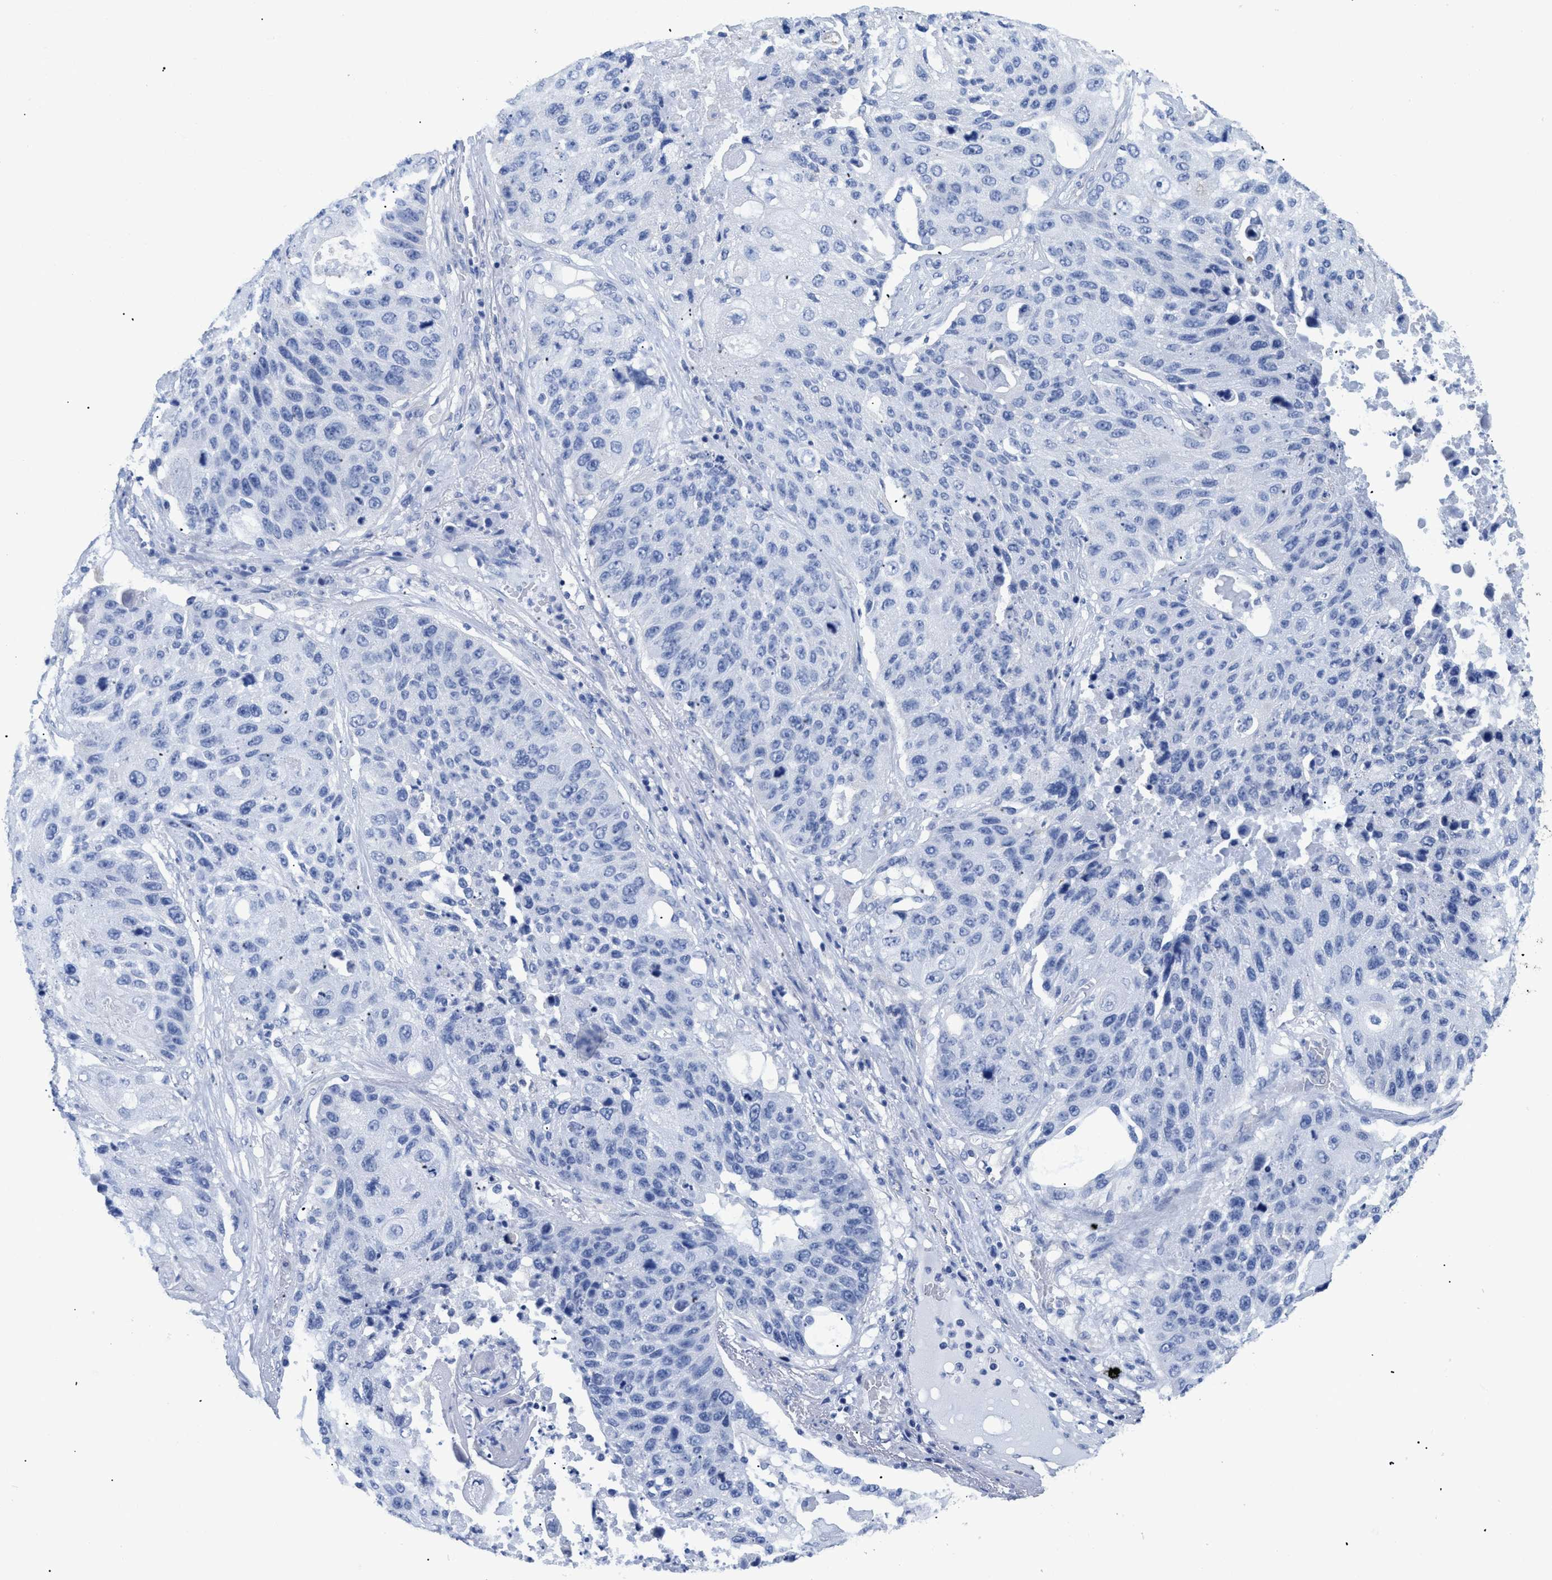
{"staining": {"intensity": "negative", "quantity": "none", "location": "none"}, "tissue": "lung cancer", "cell_type": "Tumor cells", "image_type": "cancer", "snomed": [{"axis": "morphology", "description": "Squamous cell carcinoma, NOS"}, {"axis": "topography", "description": "Lung"}], "caption": "Photomicrograph shows no protein expression in tumor cells of squamous cell carcinoma (lung) tissue.", "gene": "DLC1", "patient": {"sex": "male", "age": 61}}